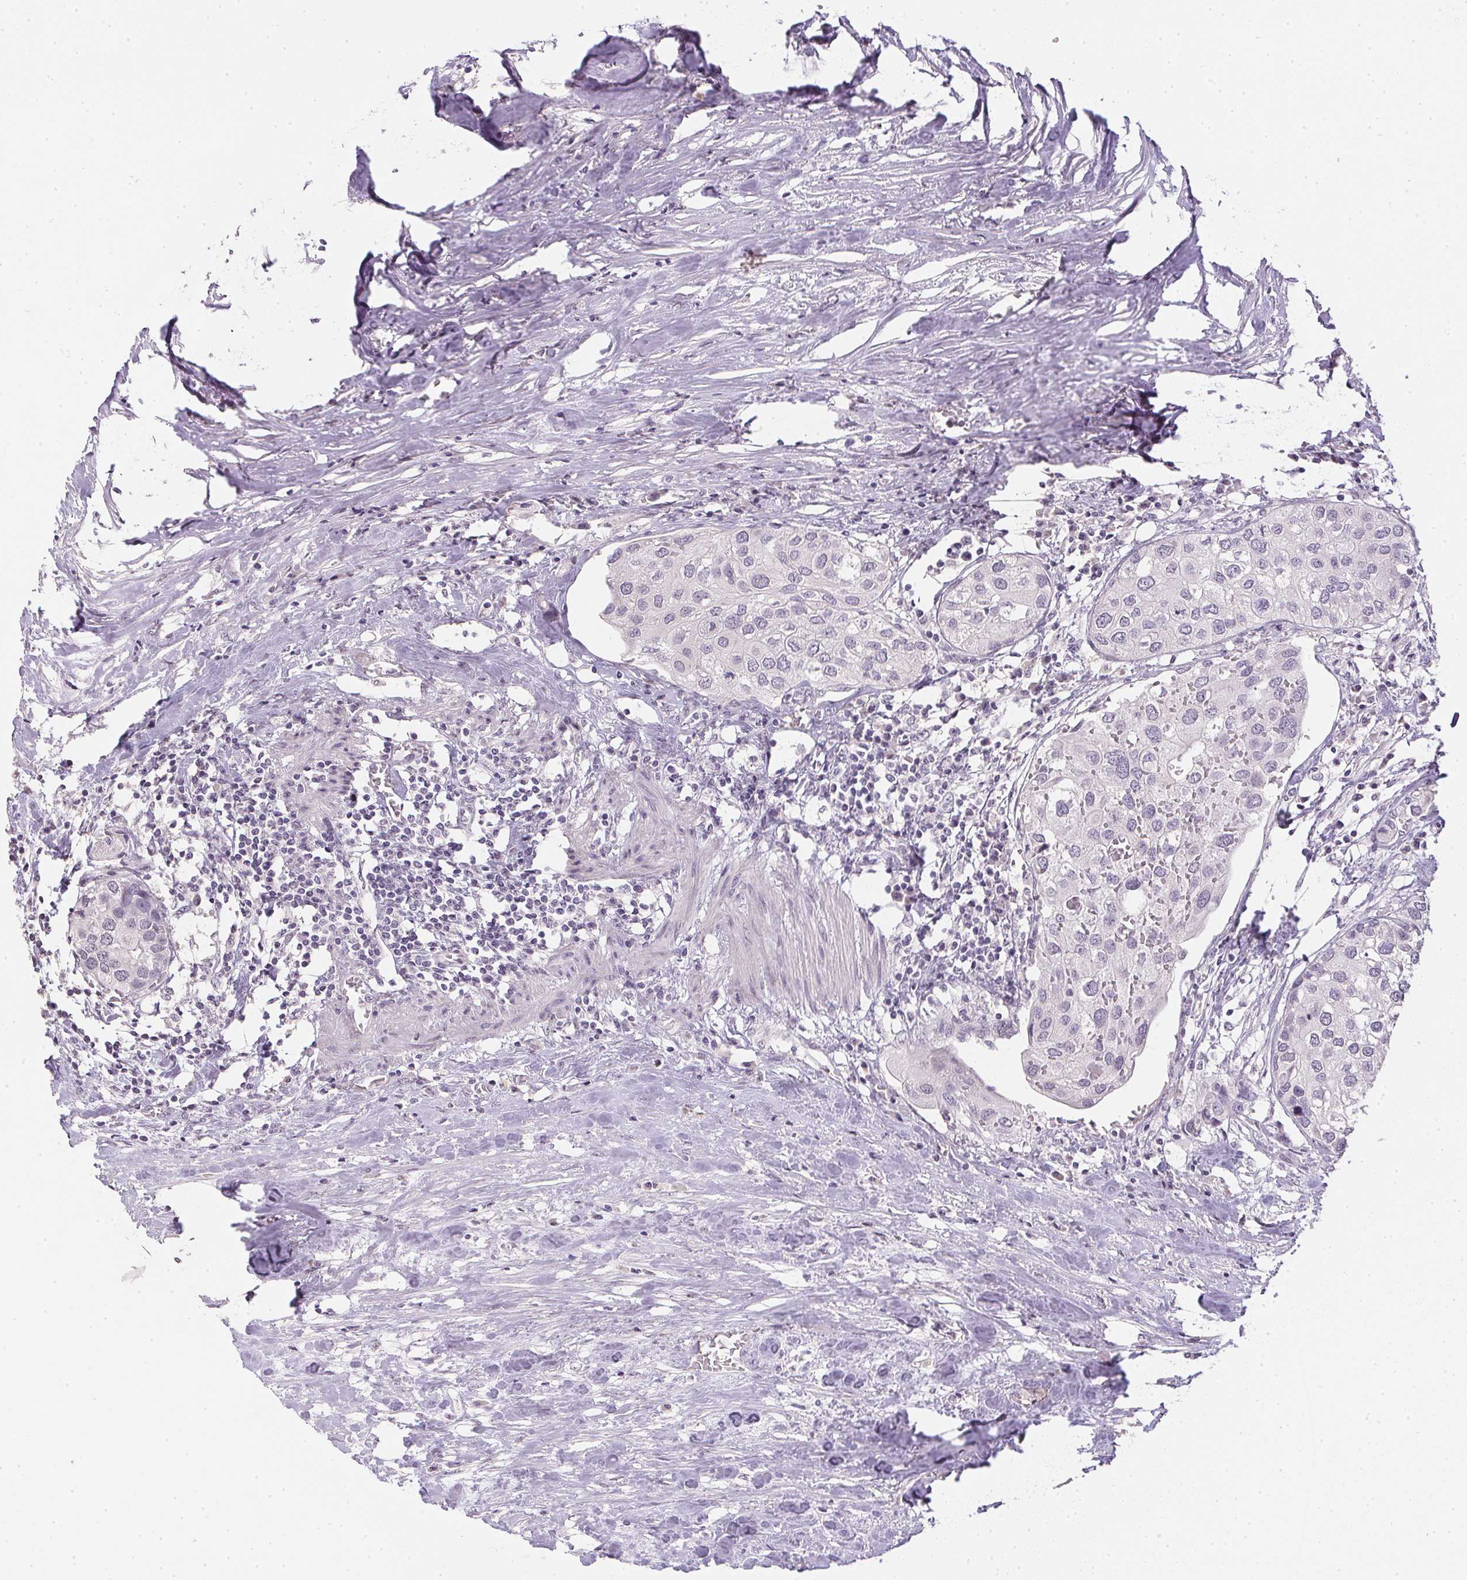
{"staining": {"intensity": "negative", "quantity": "none", "location": "none"}, "tissue": "urothelial cancer", "cell_type": "Tumor cells", "image_type": "cancer", "snomed": [{"axis": "morphology", "description": "Urothelial carcinoma, High grade"}, {"axis": "topography", "description": "Urinary bladder"}], "caption": "Tumor cells show no significant expression in urothelial carcinoma (high-grade).", "gene": "PPY", "patient": {"sex": "male", "age": 64}}